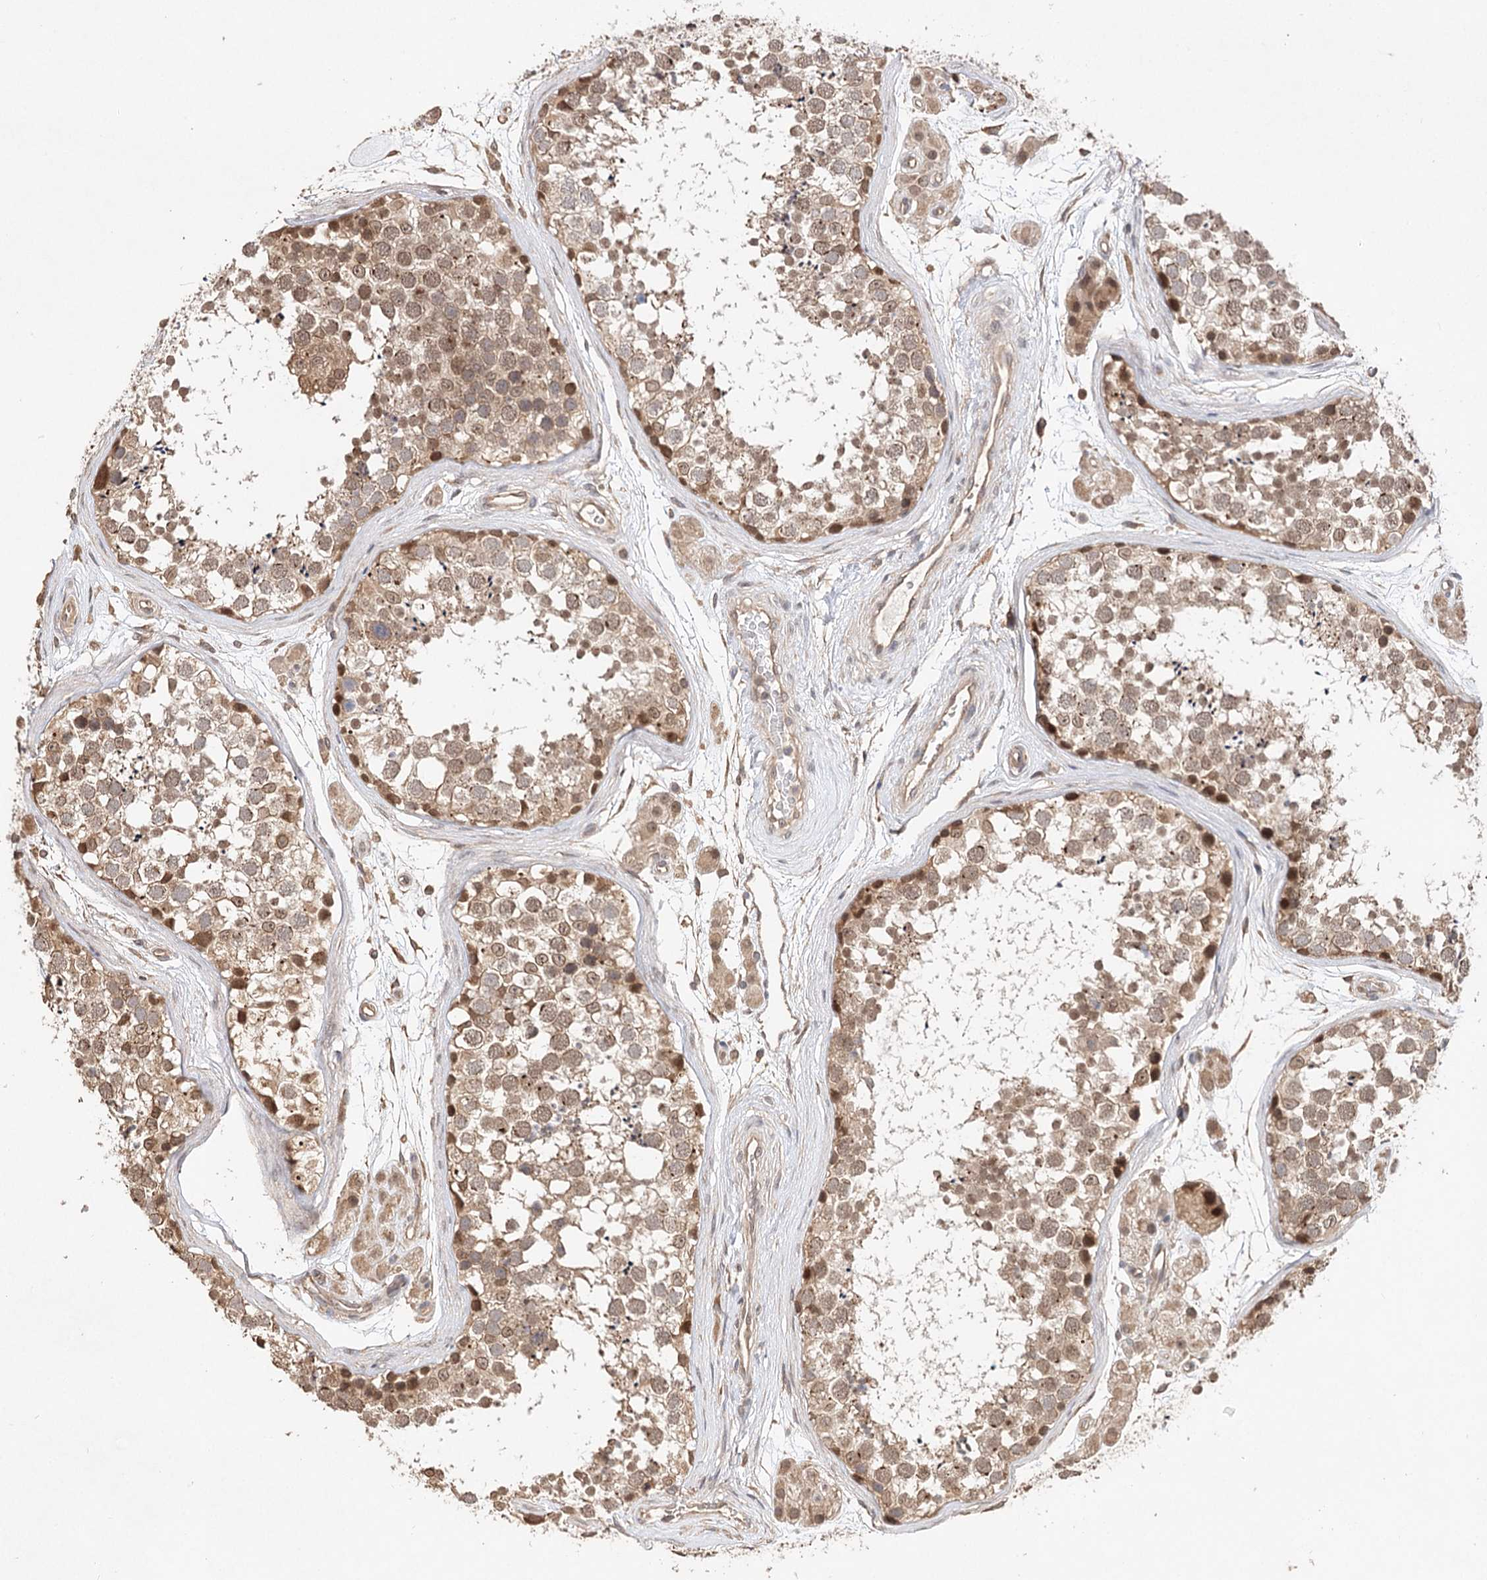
{"staining": {"intensity": "moderate", "quantity": ">75%", "location": "cytoplasmic/membranous,nuclear"}, "tissue": "testis", "cell_type": "Cells in seminiferous ducts", "image_type": "normal", "snomed": [{"axis": "morphology", "description": "Normal tissue, NOS"}, {"axis": "topography", "description": "Testis"}], "caption": "This is an image of IHC staining of unremarkable testis, which shows moderate expression in the cytoplasmic/membranous,nuclear of cells in seminiferous ducts.", "gene": "NOPCHAP1", "patient": {"sex": "male", "age": 56}}